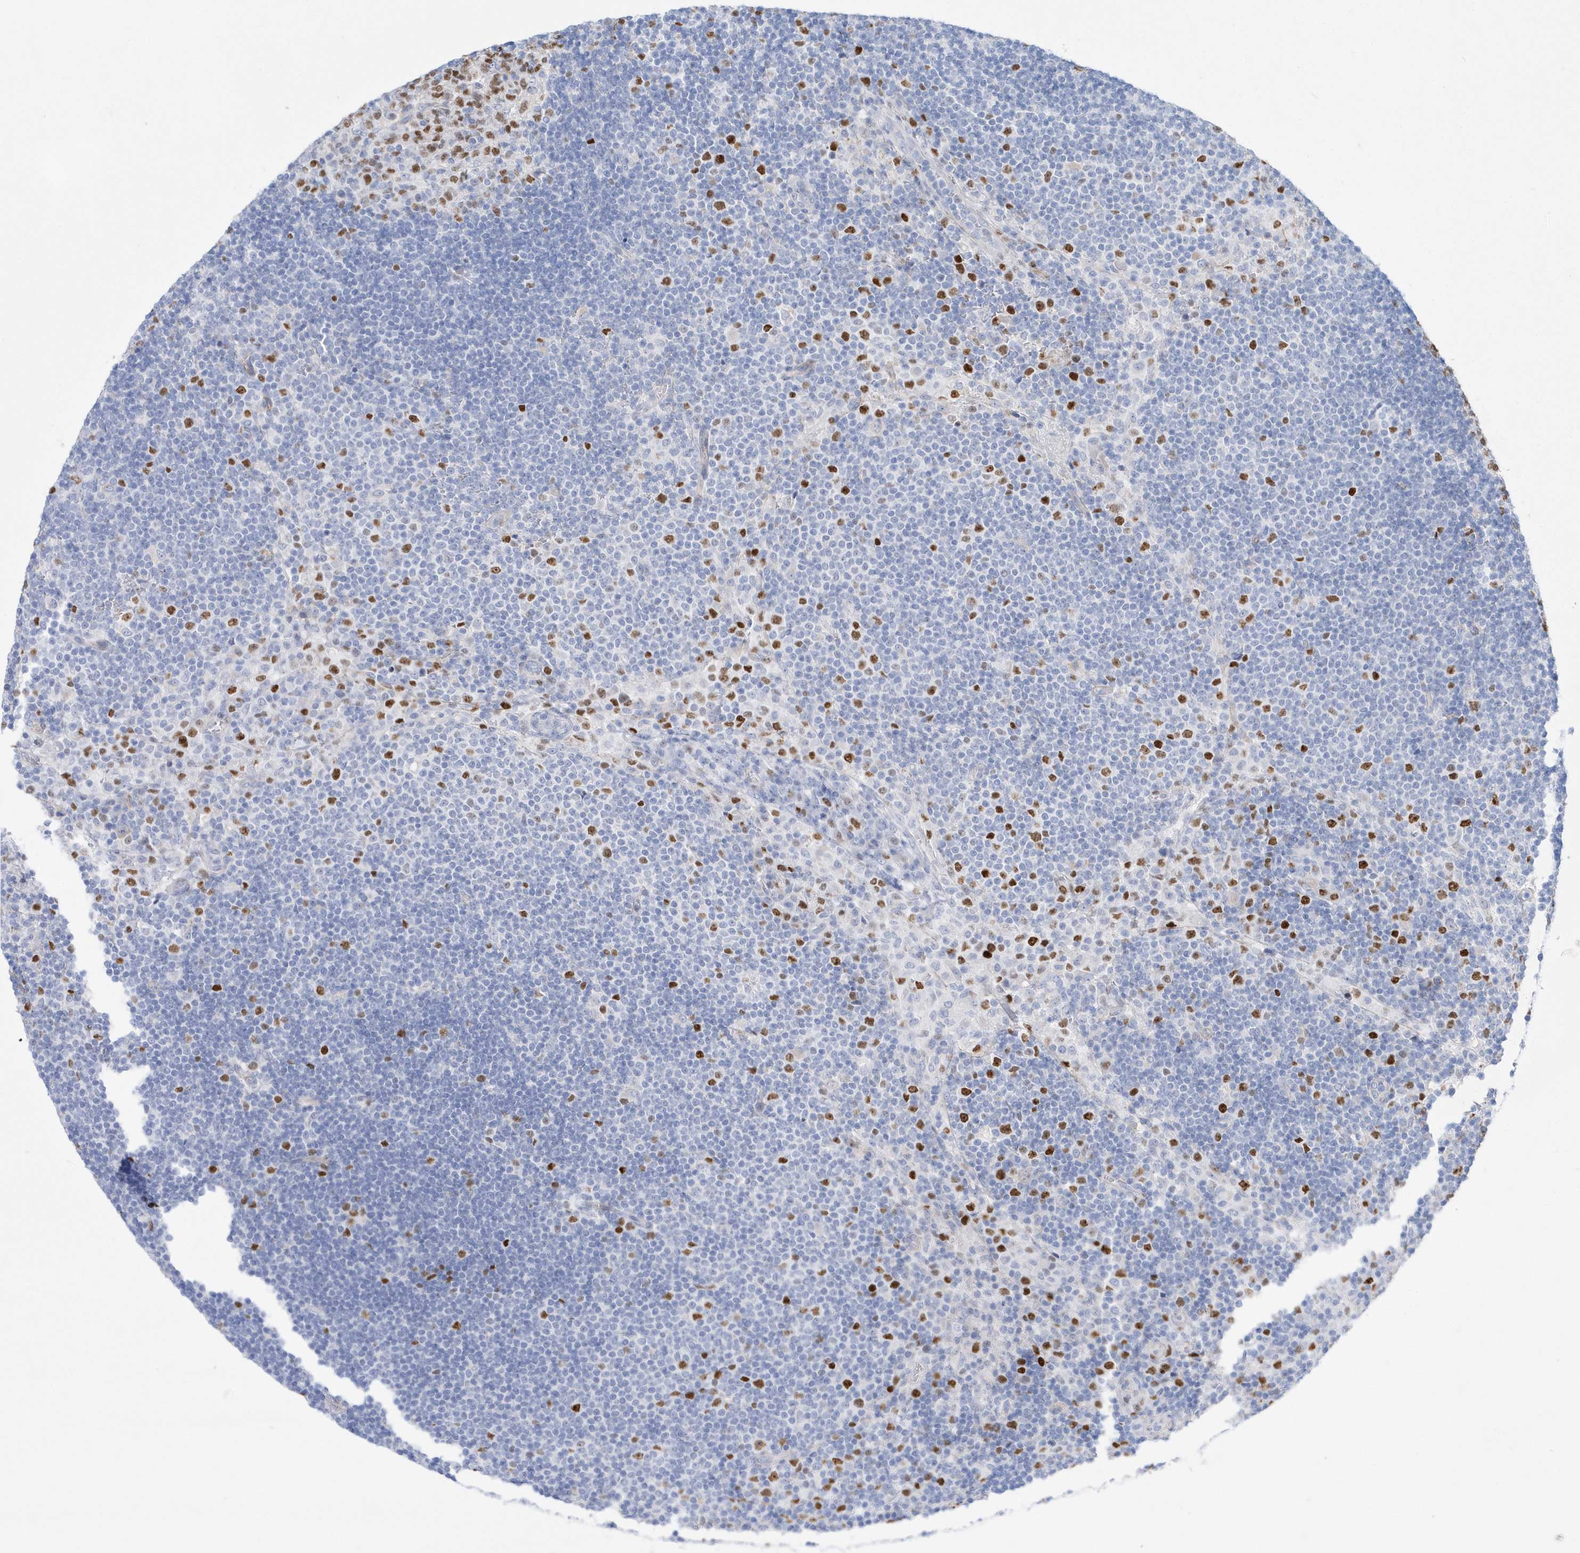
{"staining": {"intensity": "moderate", "quantity": ">75%", "location": "nuclear"}, "tissue": "lymph node", "cell_type": "Germinal center cells", "image_type": "normal", "snomed": [{"axis": "morphology", "description": "Normal tissue, NOS"}, {"axis": "topography", "description": "Lymph node"}], "caption": "A photomicrograph of human lymph node stained for a protein displays moderate nuclear brown staining in germinal center cells.", "gene": "TMCO6", "patient": {"sex": "female", "age": 53}}